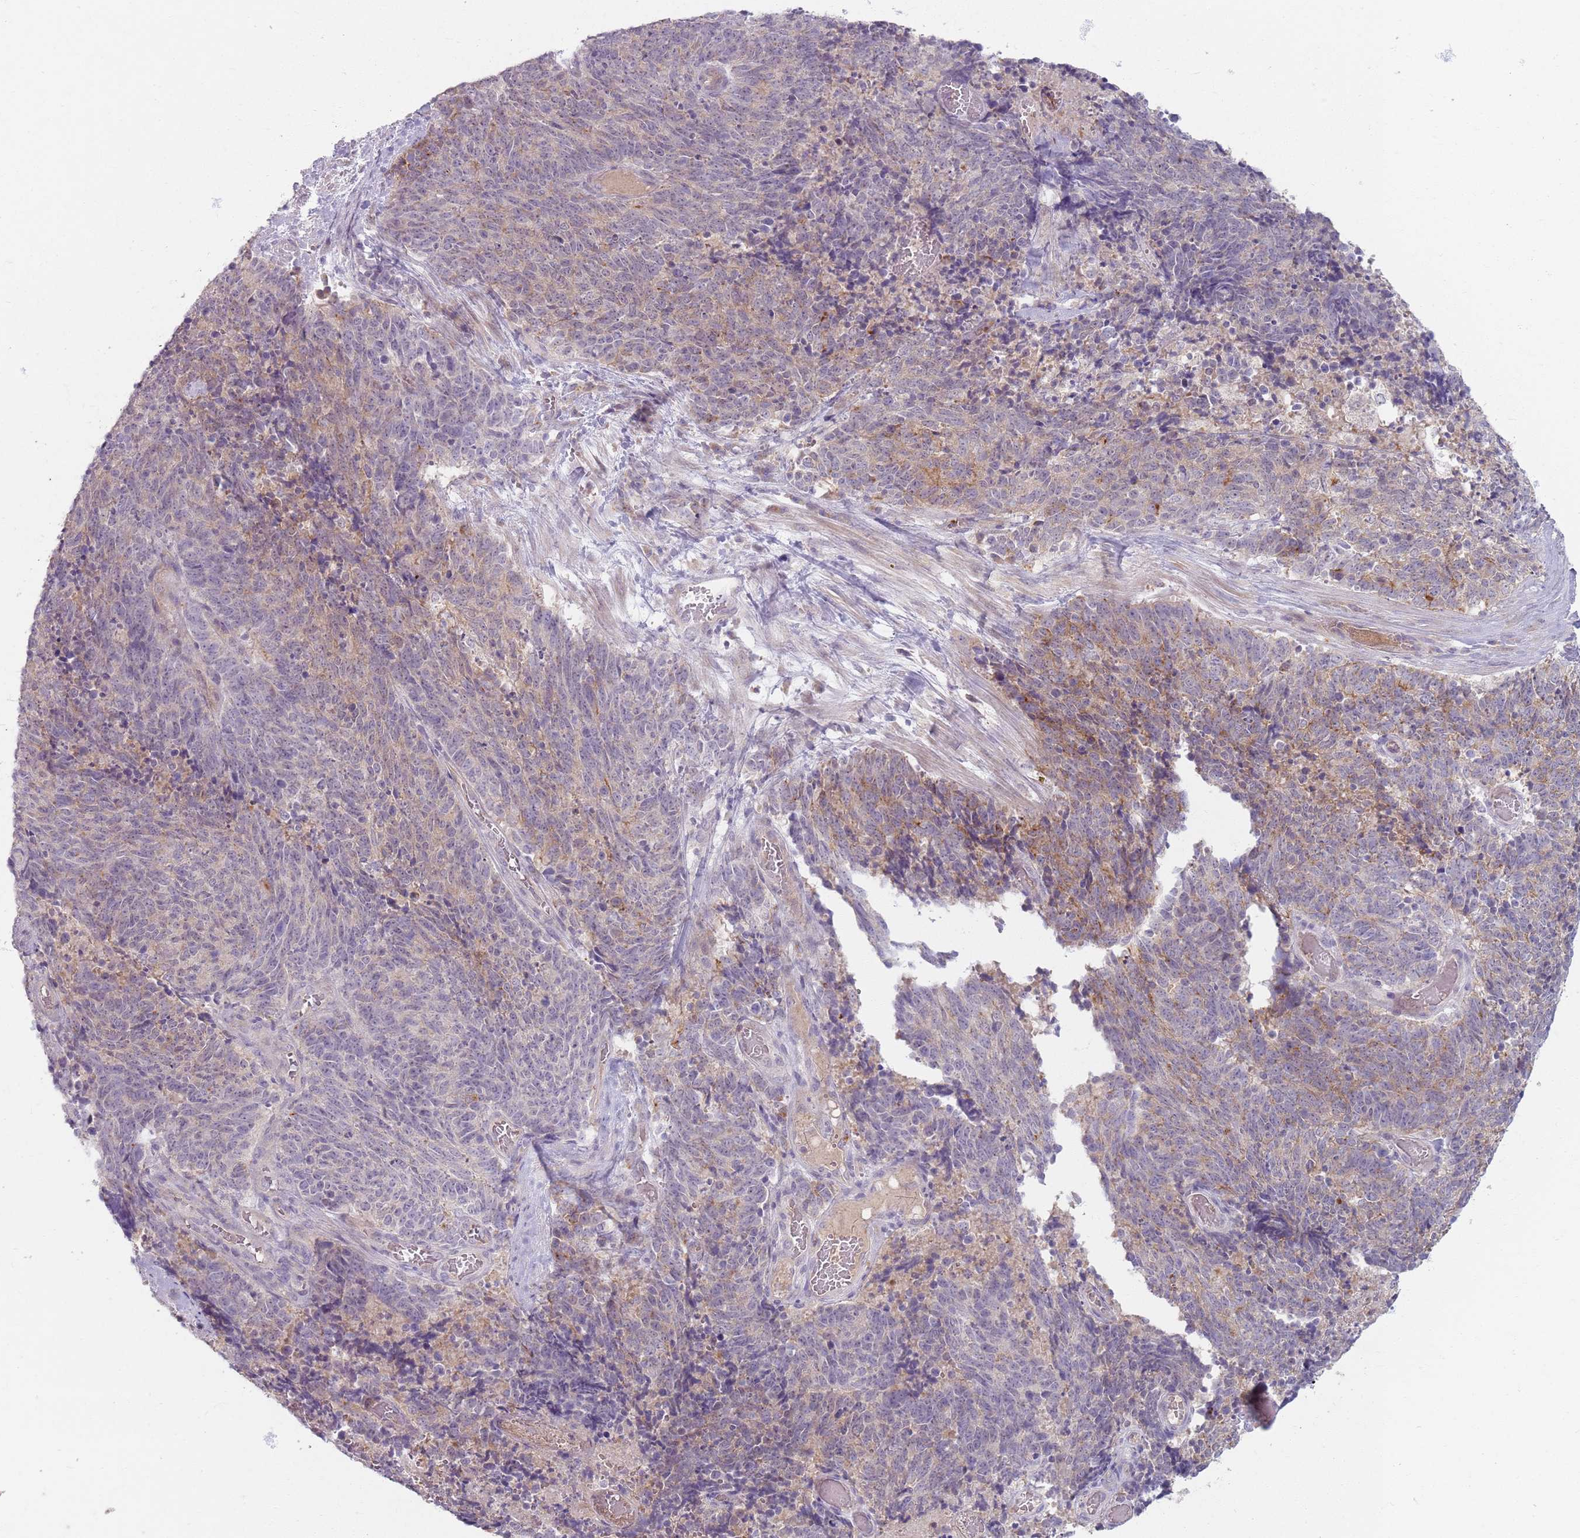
{"staining": {"intensity": "weak", "quantity": "<25%", "location": "cytoplasmic/membranous"}, "tissue": "cervical cancer", "cell_type": "Tumor cells", "image_type": "cancer", "snomed": [{"axis": "morphology", "description": "Squamous cell carcinoma, NOS"}, {"axis": "topography", "description": "Cervix"}], "caption": "Histopathology image shows no significant protein positivity in tumor cells of cervical cancer. (DAB immunohistochemistry (IHC) visualized using brightfield microscopy, high magnification).", "gene": "ZDHHC2", "patient": {"sex": "female", "age": 29}}